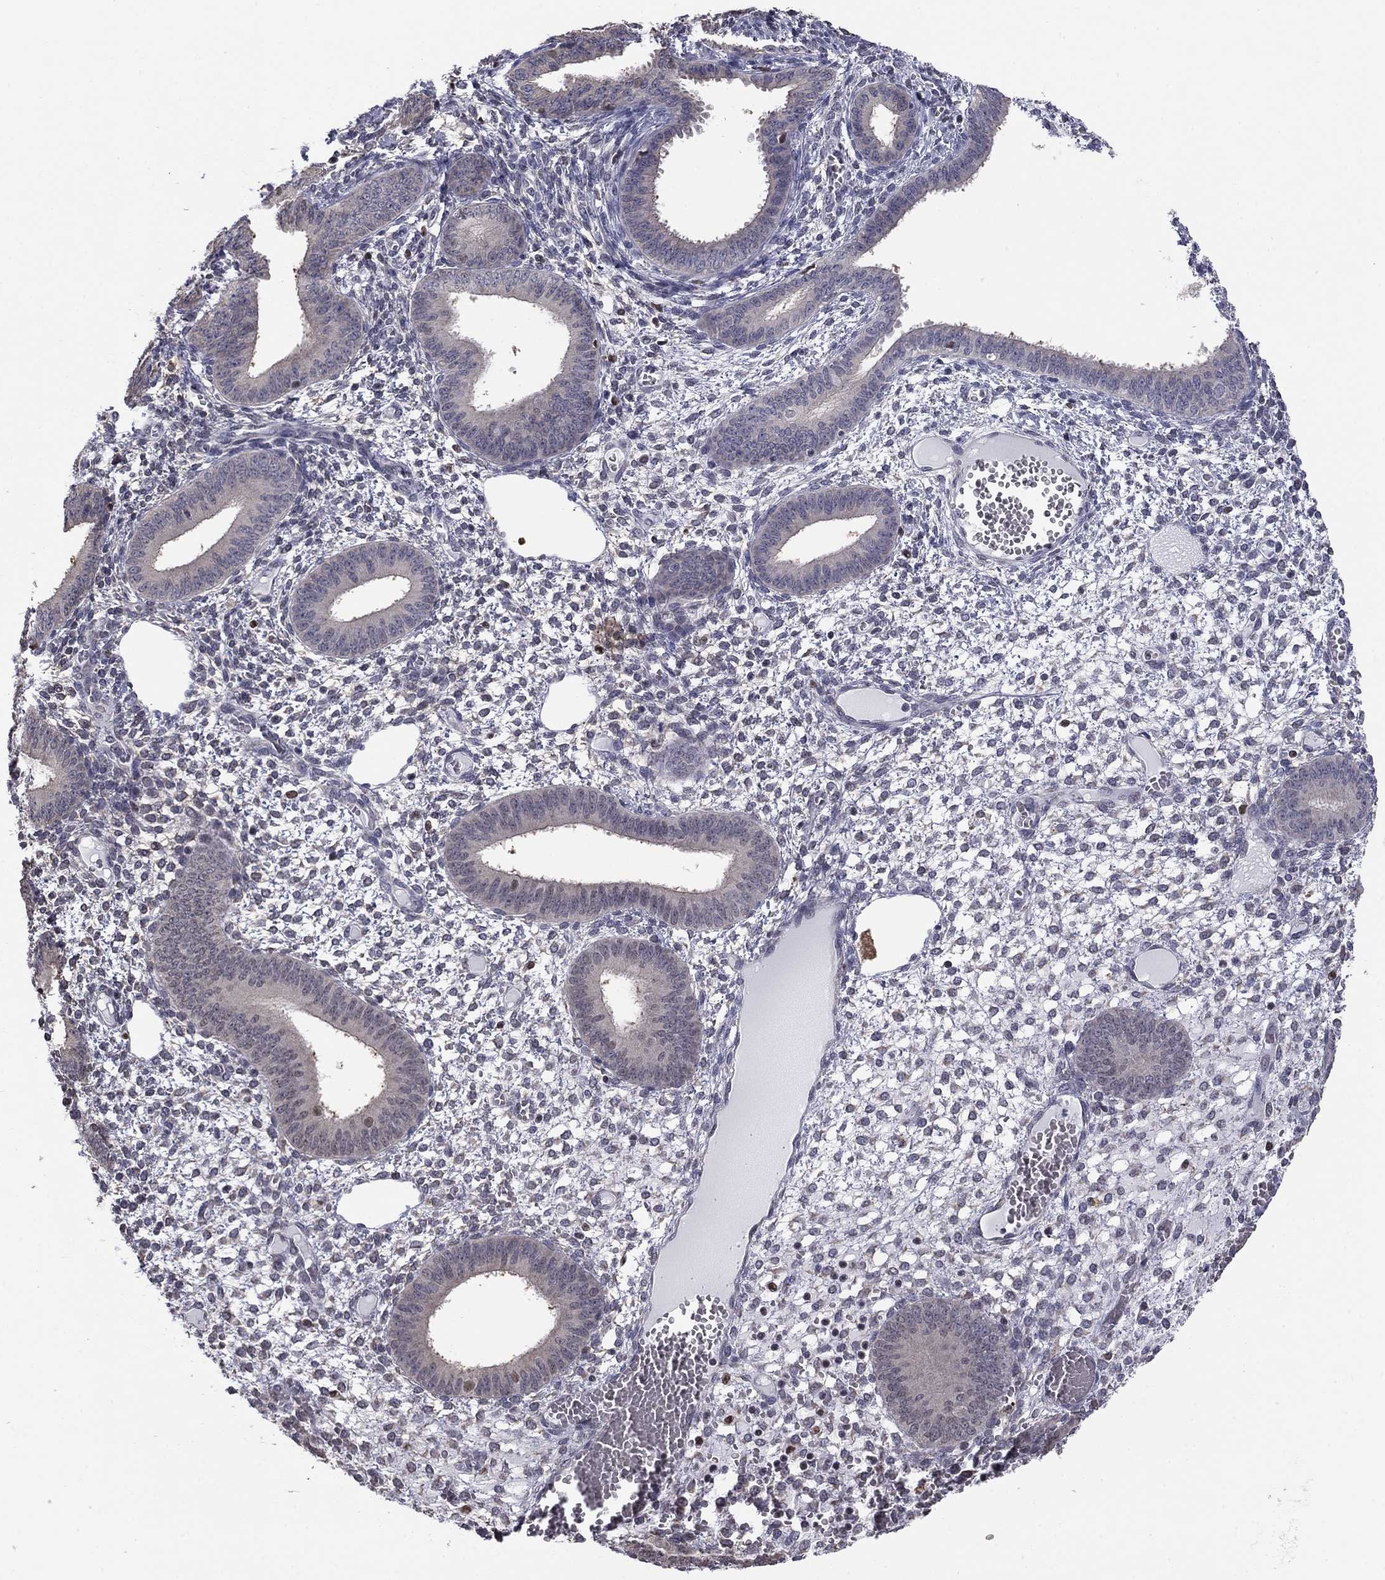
{"staining": {"intensity": "negative", "quantity": "none", "location": "none"}, "tissue": "endometrium", "cell_type": "Cells in endometrial stroma", "image_type": "normal", "snomed": [{"axis": "morphology", "description": "Normal tissue, NOS"}, {"axis": "topography", "description": "Endometrium"}], "caption": "This is a photomicrograph of immunohistochemistry staining of benign endometrium, which shows no expression in cells in endometrial stroma. (Stains: DAB immunohistochemistry with hematoxylin counter stain, Microscopy: brightfield microscopy at high magnification).", "gene": "HSPB2", "patient": {"sex": "female", "age": 42}}